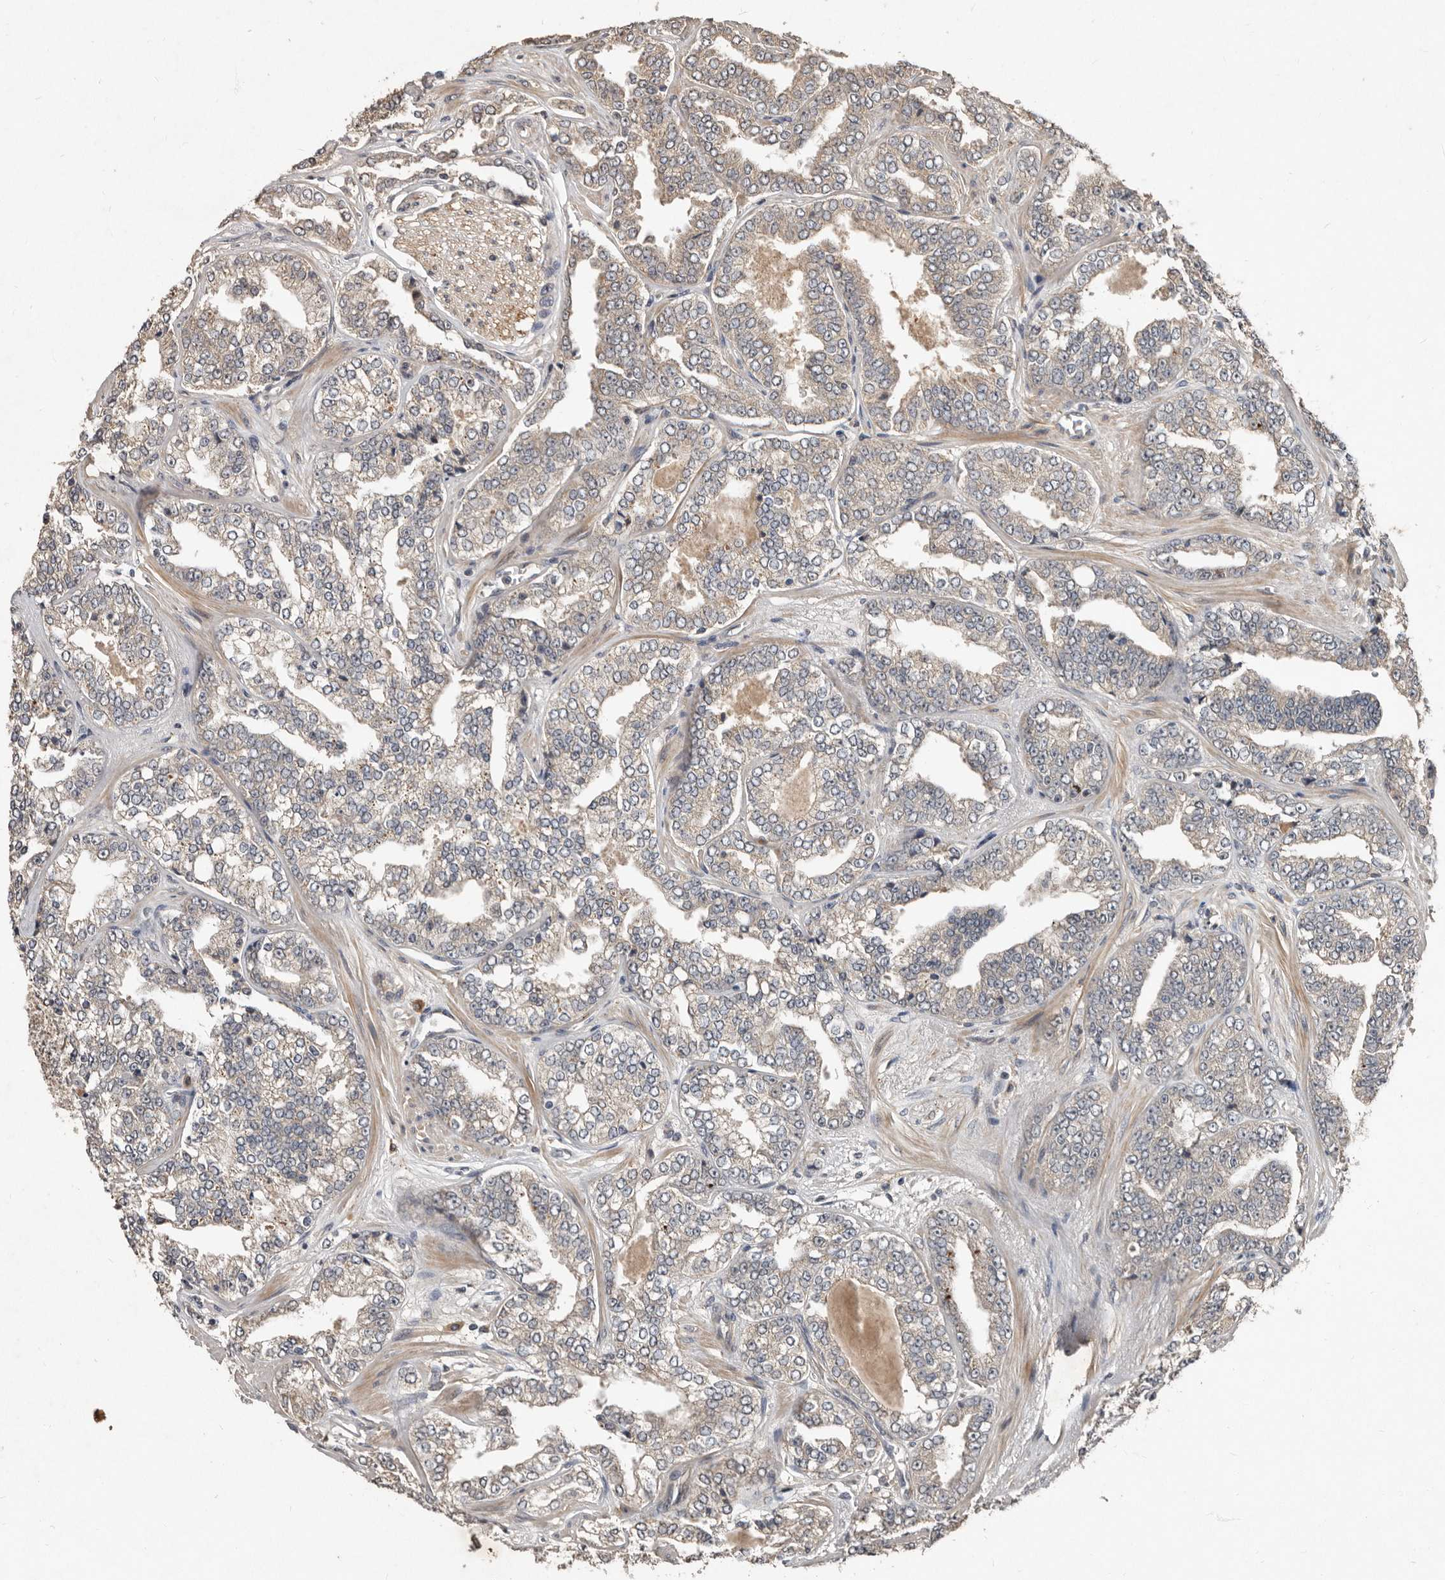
{"staining": {"intensity": "moderate", "quantity": "<25%", "location": "cytoplasmic/membranous"}, "tissue": "prostate cancer", "cell_type": "Tumor cells", "image_type": "cancer", "snomed": [{"axis": "morphology", "description": "Adenocarcinoma, High grade"}, {"axis": "topography", "description": "Prostate"}], "caption": "About <25% of tumor cells in human adenocarcinoma (high-grade) (prostate) reveal moderate cytoplasmic/membranous protein staining as visualized by brown immunohistochemical staining.", "gene": "KIF26B", "patient": {"sex": "male", "age": 71}}